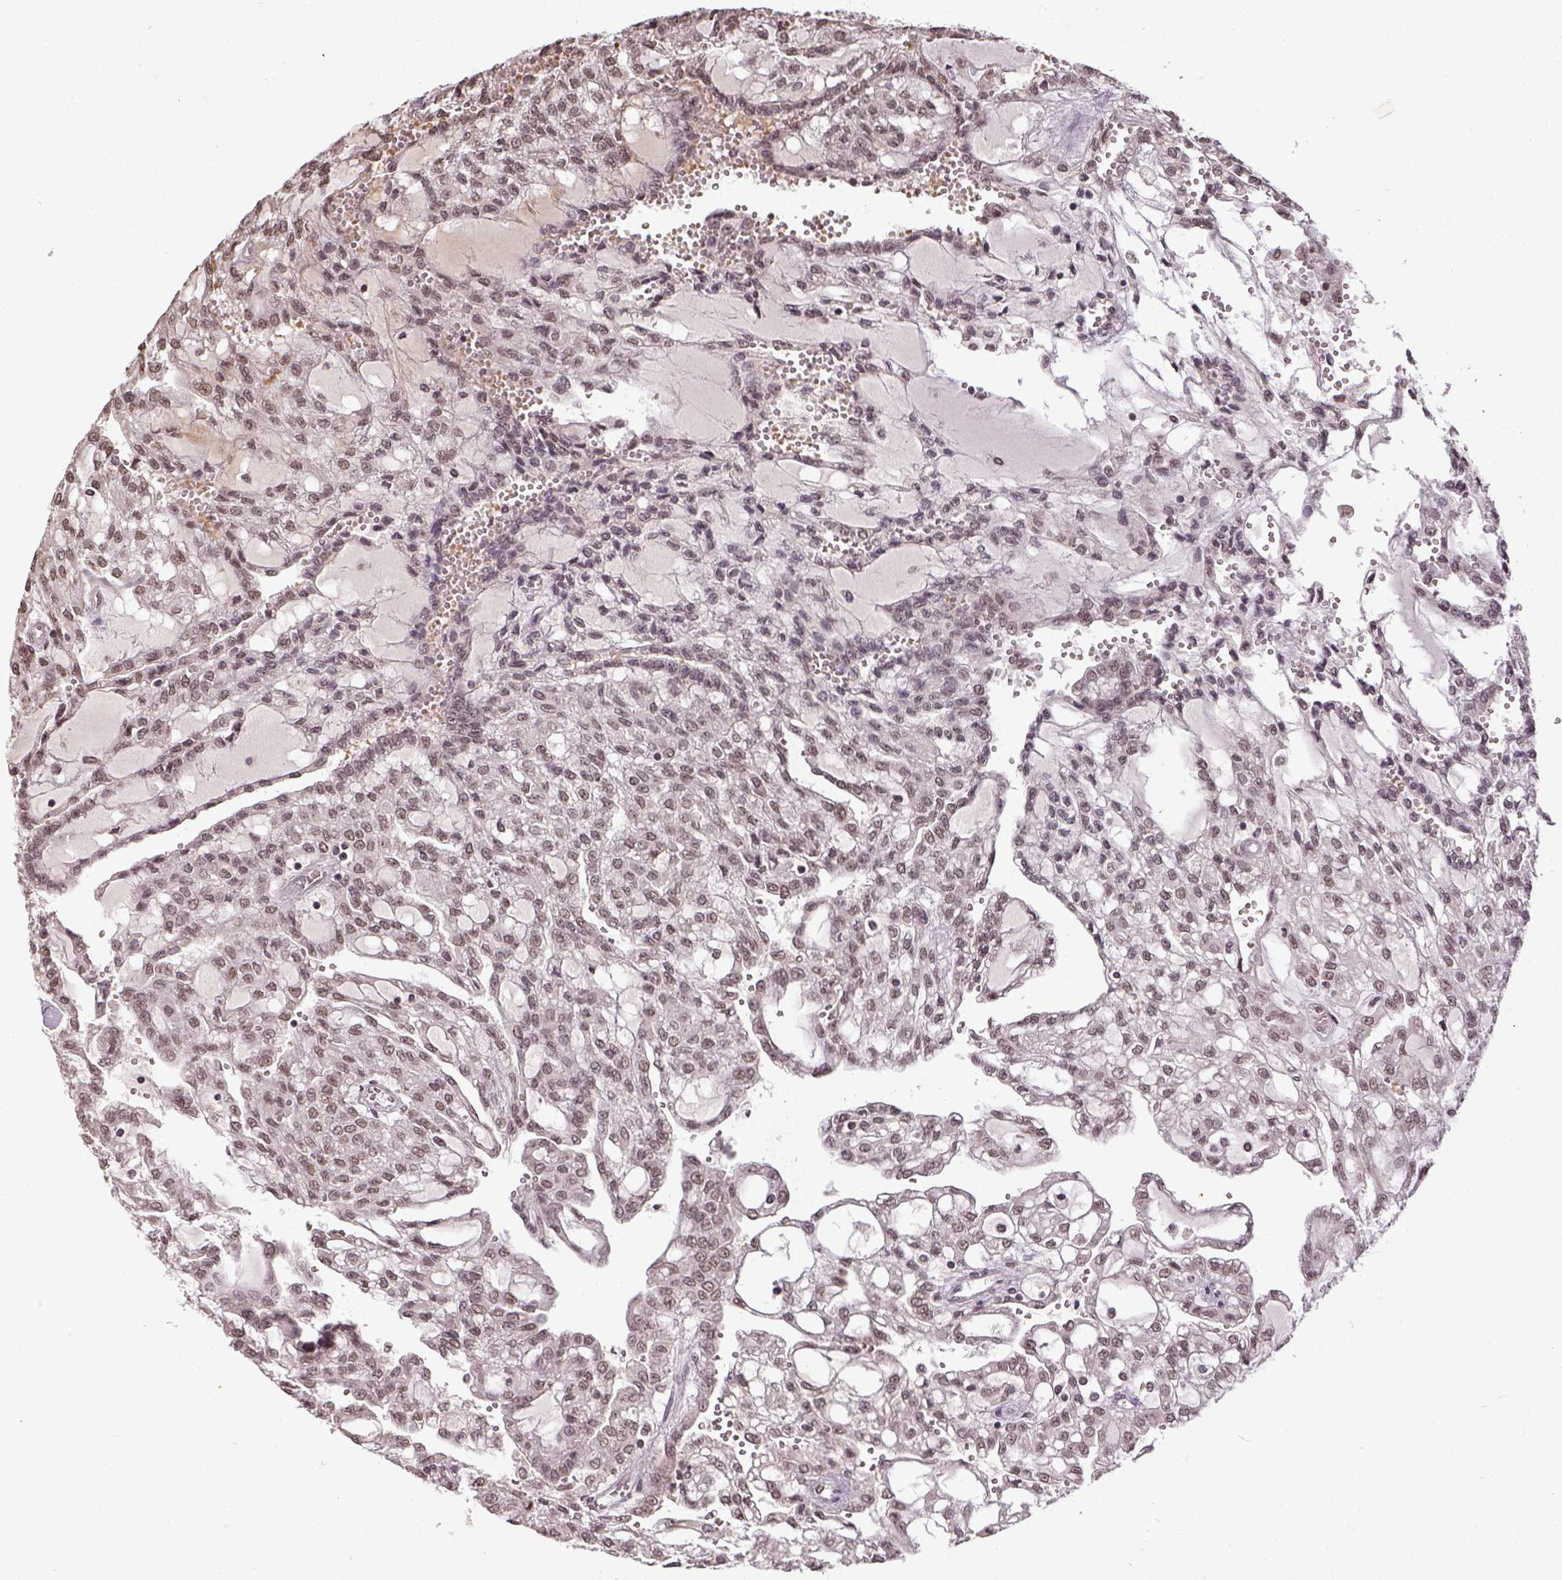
{"staining": {"intensity": "weak", "quantity": ">75%", "location": "nuclear"}, "tissue": "renal cancer", "cell_type": "Tumor cells", "image_type": "cancer", "snomed": [{"axis": "morphology", "description": "Adenocarcinoma, NOS"}, {"axis": "topography", "description": "Kidney"}], "caption": "This photomicrograph displays renal adenocarcinoma stained with immunohistochemistry (IHC) to label a protein in brown. The nuclear of tumor cells show weak positivity for the protein. Nuclei are counter-stained blue.", "gene": "ATRX", "patient": {"sex": "male", "age": 63}}